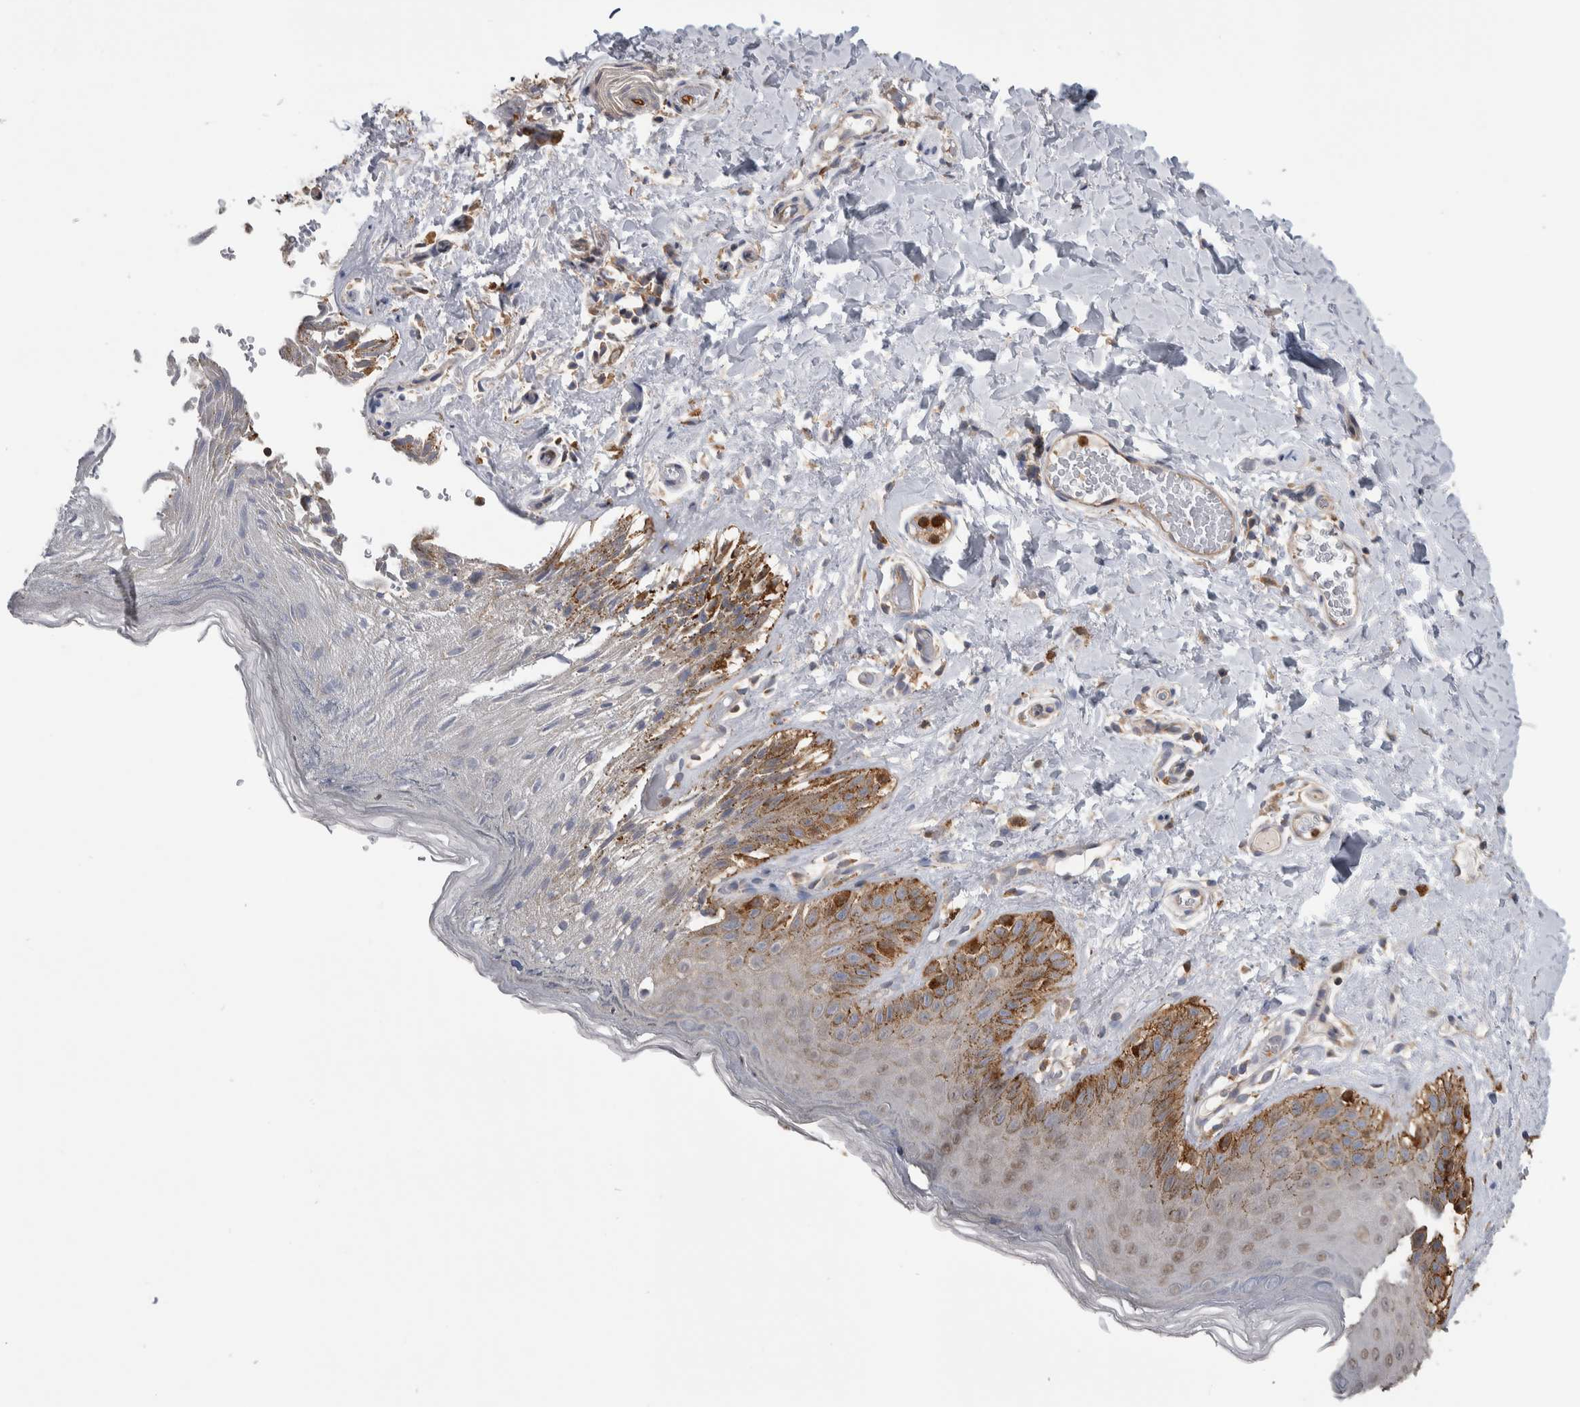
{"staining": {"intensity": "weak", "quantity": "<25%", "location": "cytoplasmic/membranous,nuclear"}, "tissue": "skin", "cell_type": "Epidermal cells", "image_type": "normal", "snomed": [{"axis": "morphology", "description": "Normal tissue, NOS"}, {"axis": "topography", "description": "Anal"}], "caption": "Immunohistochemistry (IHC) image of benign human skin stained for a protein (brown), which exhibits no staining in epidermal cells. (DAB immunohistochemistry visualized using brightfield microscopy, high magnification).", "gene": "SDCBP", "patient": {"sex": "male", "age": 44}}